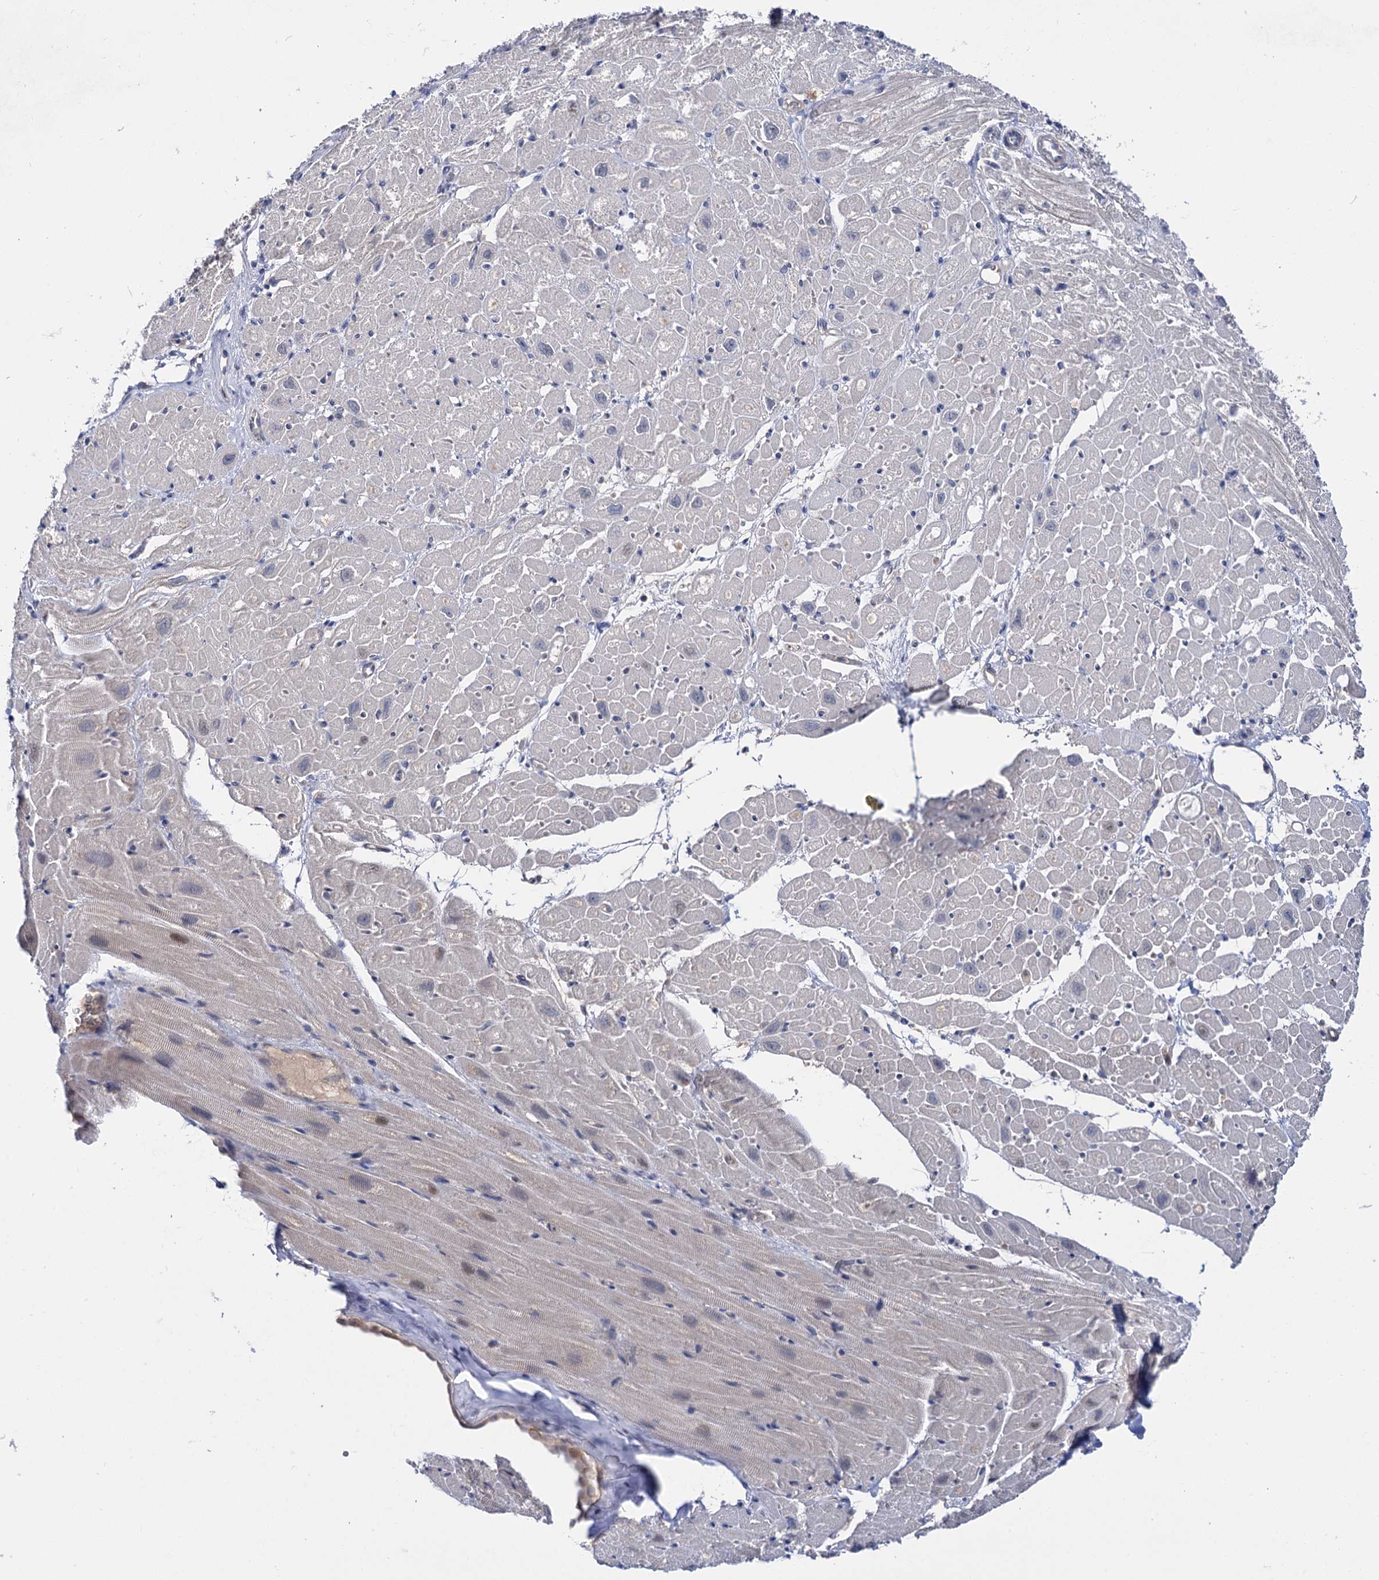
{"staining": {"intensity": "weak", "quantity": "<25%", "location": "cytoplasmic/membranous"}, "tissue": "heart muscle", "cell_type": "Cardiomyocytes", "image_type": "normal", "snomed": [{"axis": "morphology", "description": "Normal tissue, NOS"}, {"axis": "topography", "description": "Heart"}], "caption": "Immunohistochemistry (IHC) of unremarkable heart muscle demonstrates no positivity in cardiomyocytes.", "gene": "NEK10", "patient": {"sex": "male", "age": 50}}